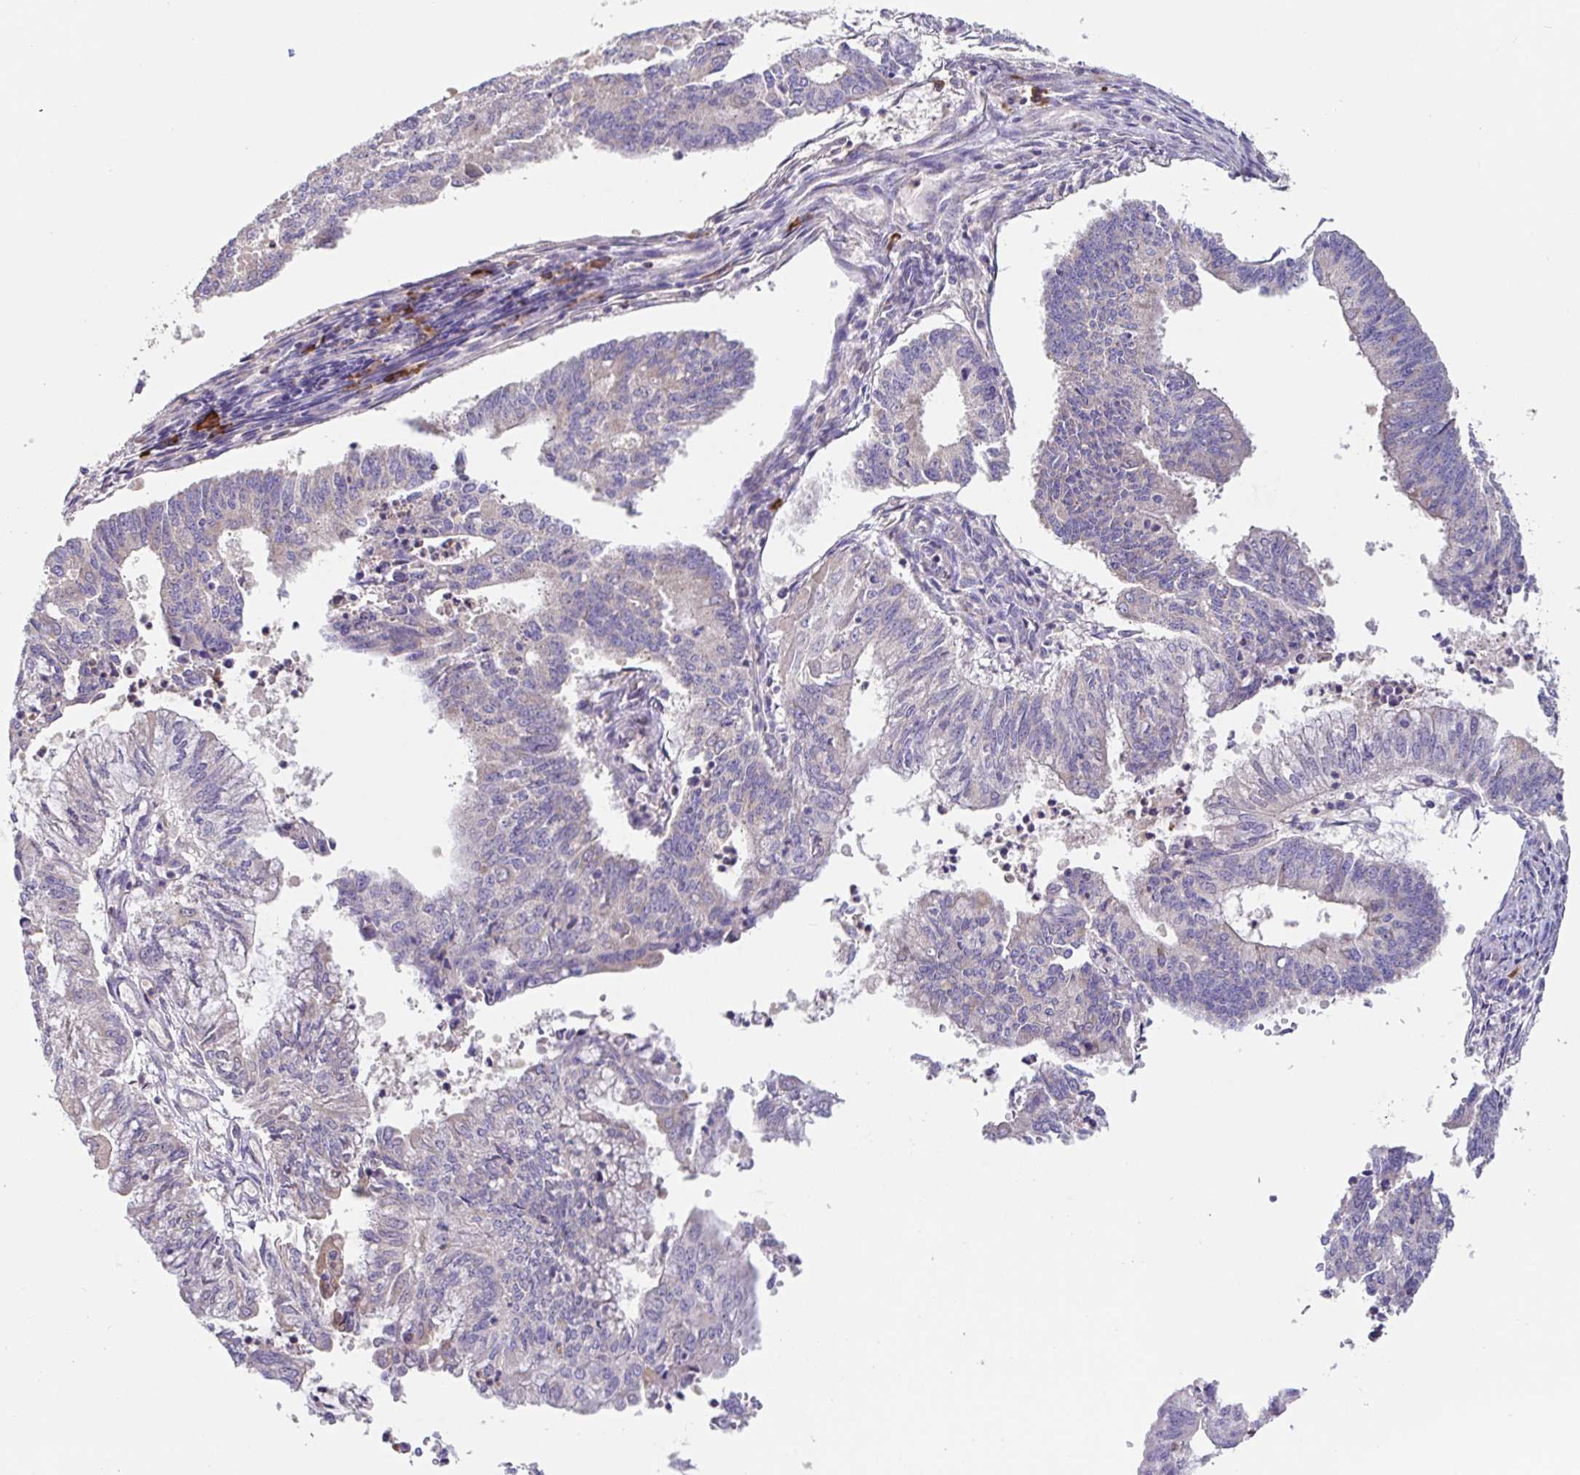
{"staining": {"intensity": "negative", "quantity": "none", "location": "none"}, "tissue": "endometrial cancer", "cell_type": "Tumor cells", "image_type": "cancer", "snomed": [{"axis": "morphology", "description": "Adenocarcinoma, NOS"}, {"axis": "topography", "description": "Endometrium"}], "caption": "This histopathology image is of endometrial adenocarcinoma stained with immunohistochemistry to label a protein in brown with the nuclei are counter-stained blue. There is no staining in tumor cells. Brightfield microscopy of immunohistochemistry stained with DAB (3,3'-diaminobenzidine) (brown) and hematoxylin (blue), captured at high magnification.", "gene": "HAGH", "patient": {"sex": "female", "age": 61}}